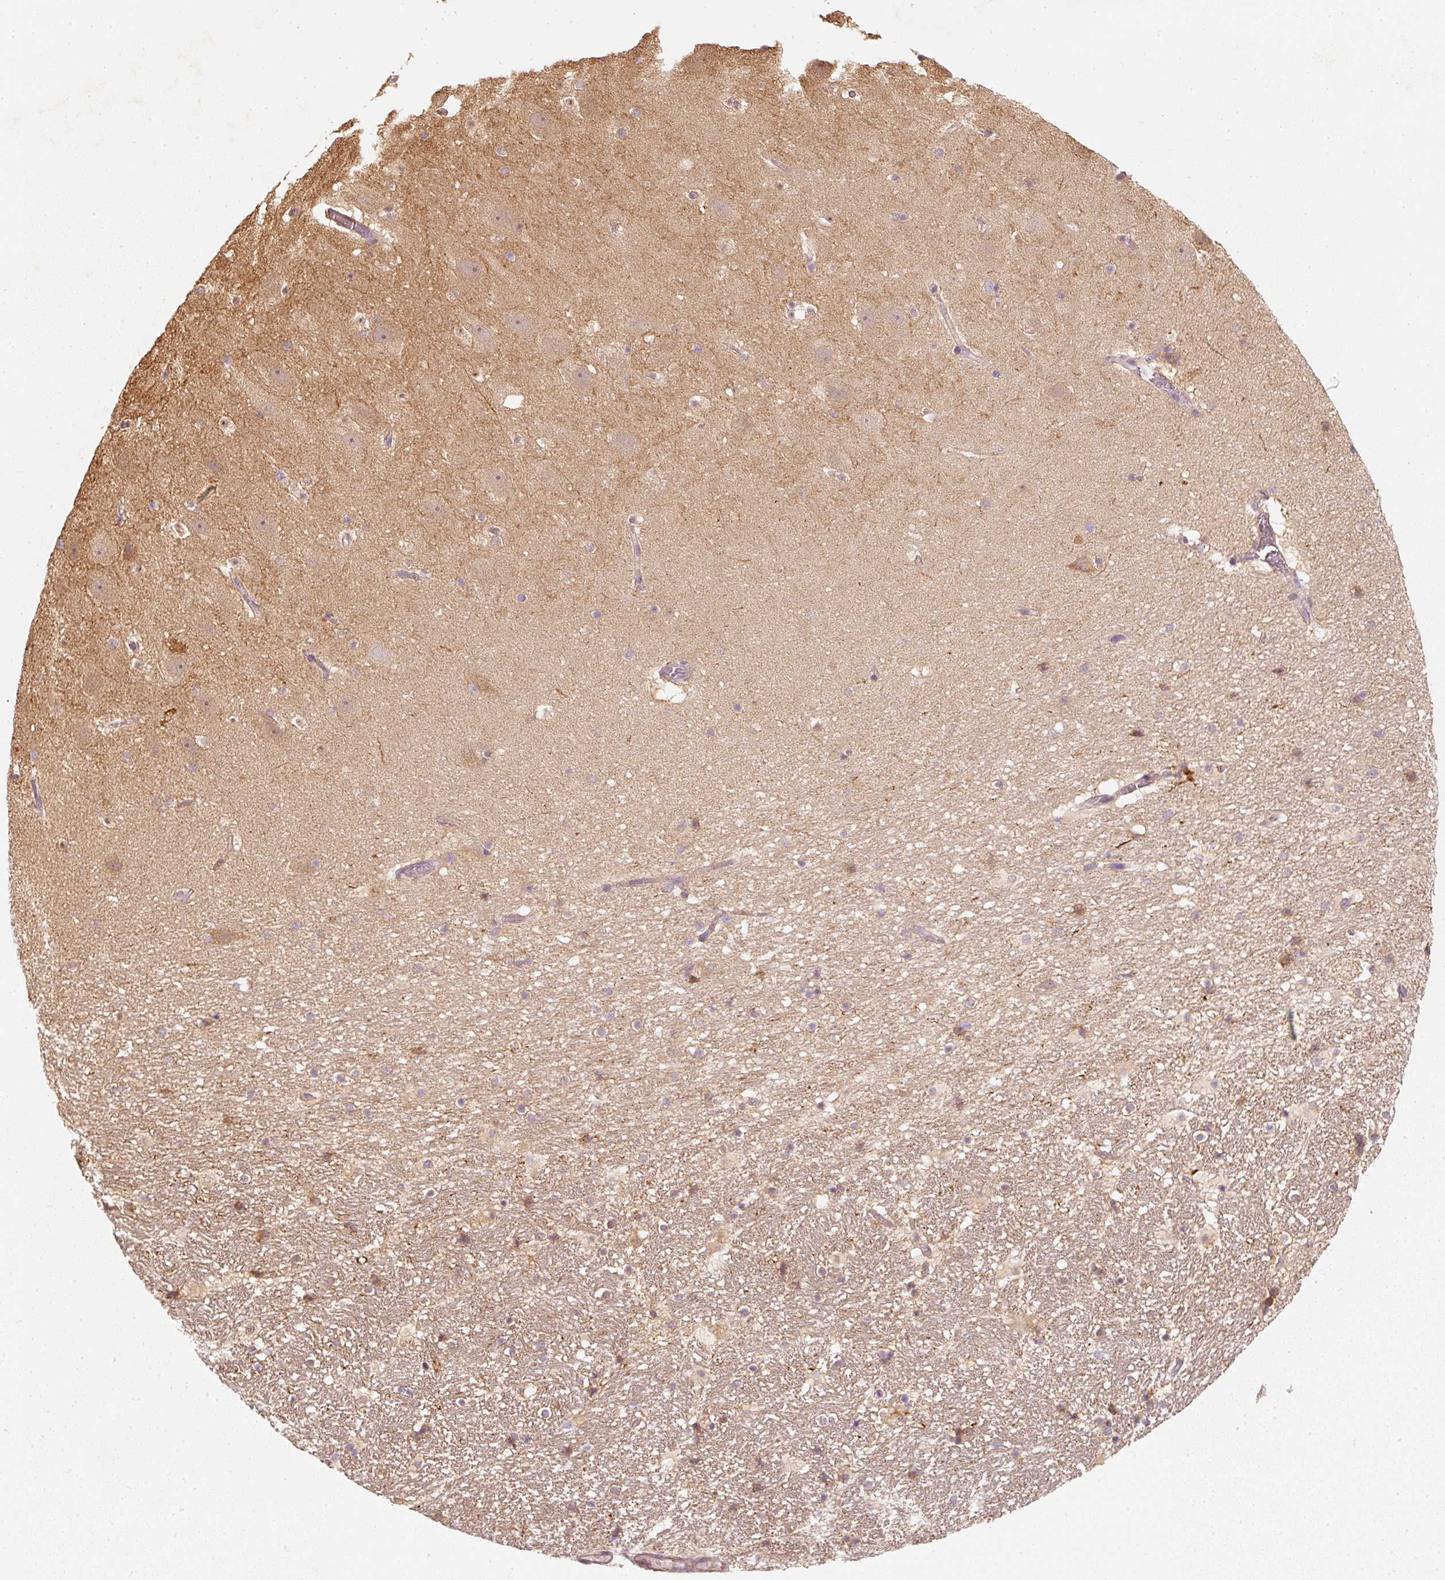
{"staining": {"intensity": "negative", "quantity": "none", "location": "none"}, "tissue": "hippocampus", "cell_type": "Glial cells", "image_type": "normal", "snomed": [{"axis": "morphology", "description": "Normal tissue, NOS"}, {"axis": "topography", "description": "Hippocampus"}], "caption": "Immunohistochemical staining of benign hippocampus displays no significant positivity in glial cells.", "gene": "RGL2", "patient": {"sex": "male", "age": 37}}